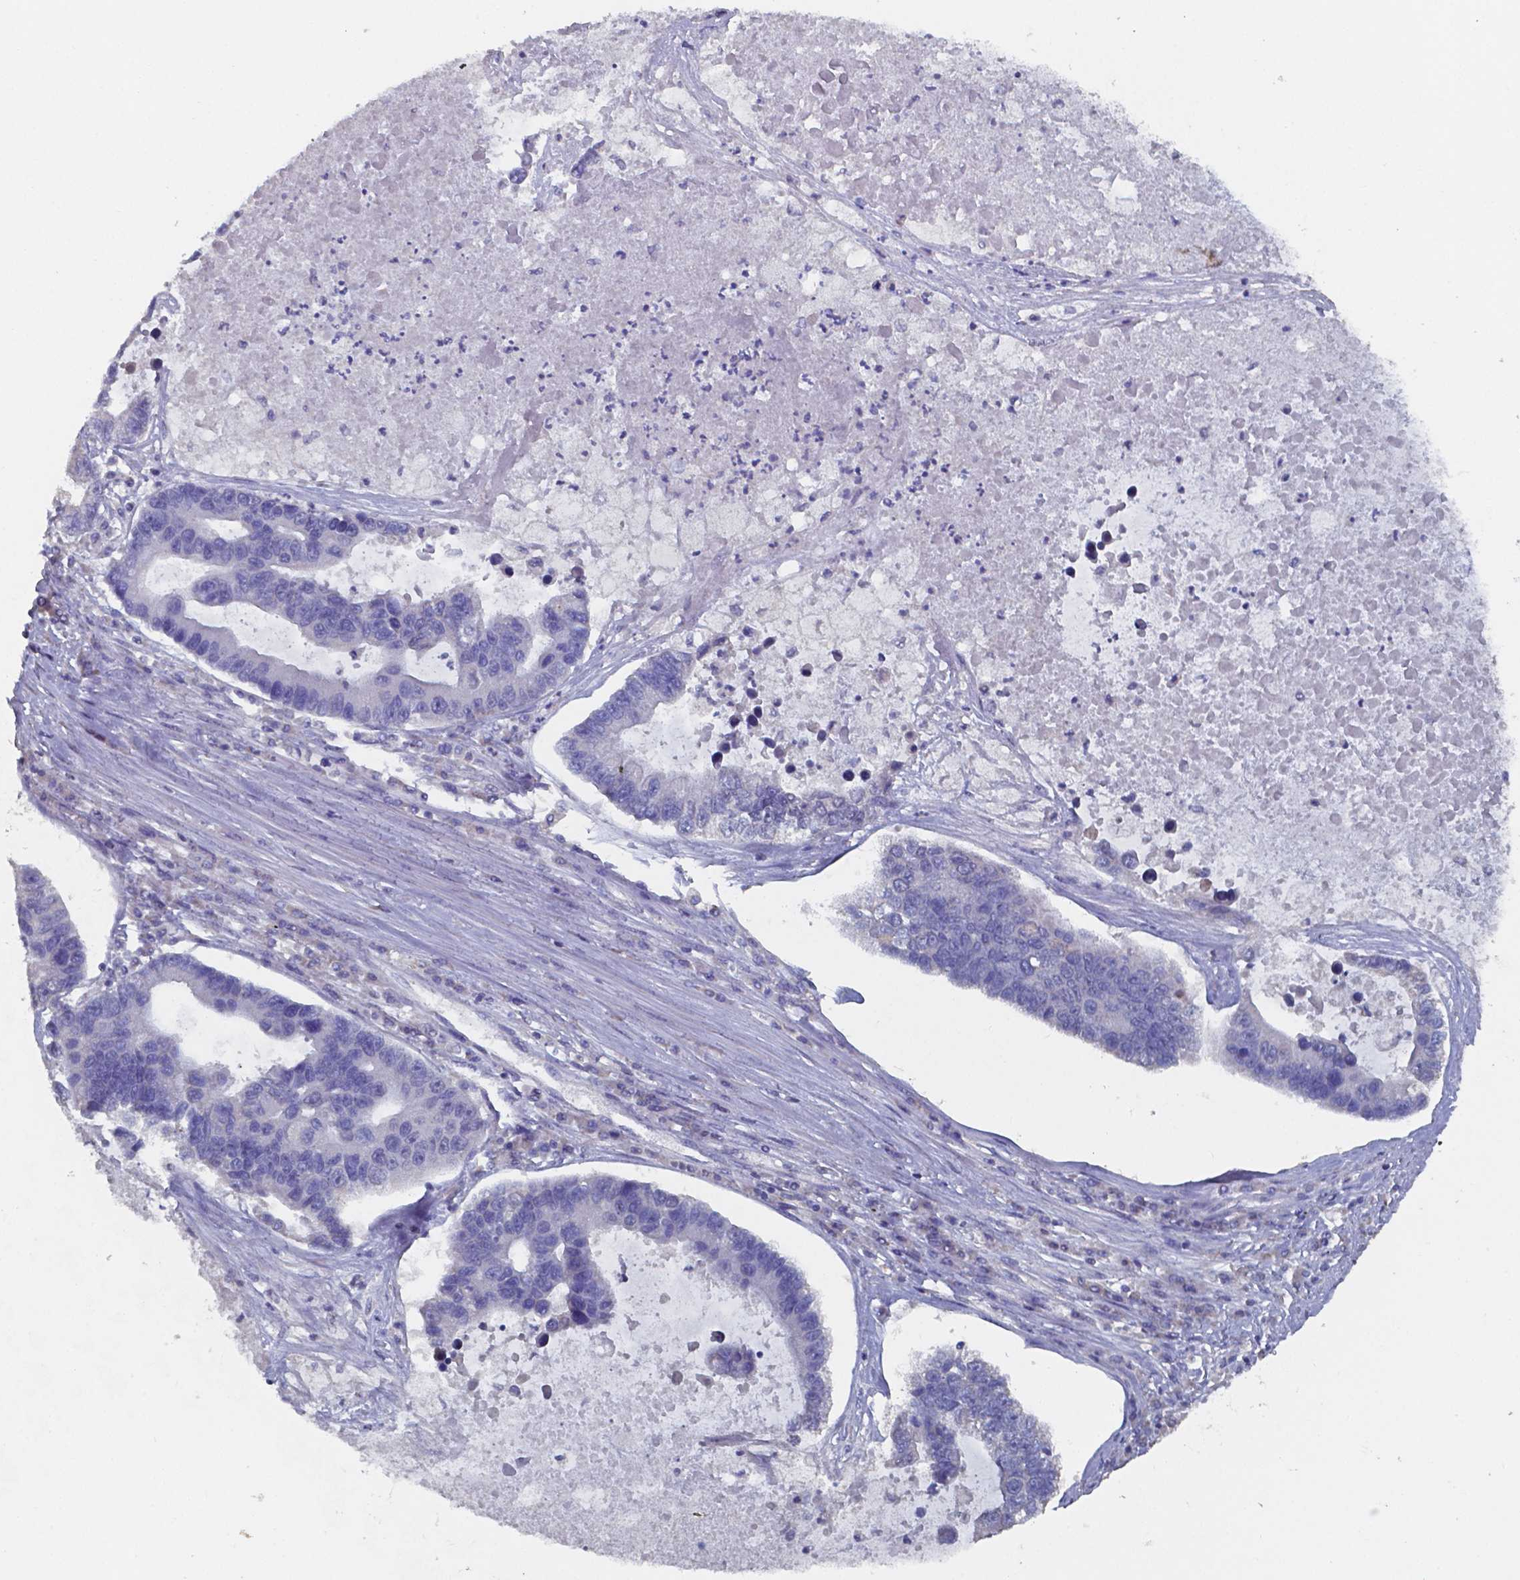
{"staining": {"intensity": "negative", "quantity": "none", "location": "none"}, "tissue": "lung cancer", "cell_type": "Tumor cells", "image_type": "cancer", "snomed": [{"axis": "morphology", "description": "Adenocarcinoma, NOS"}, {"axis": "topography", "description": "Bronchus"}, {"axis": "topography", "description": "Lung"}], "caption": "Lung adenocarcinoma stained for a protein using immunohistochemistry displays no positivity tumor cells.", "gene": "FOXJ1", "patient": {"sex": "female", "age": 51}}